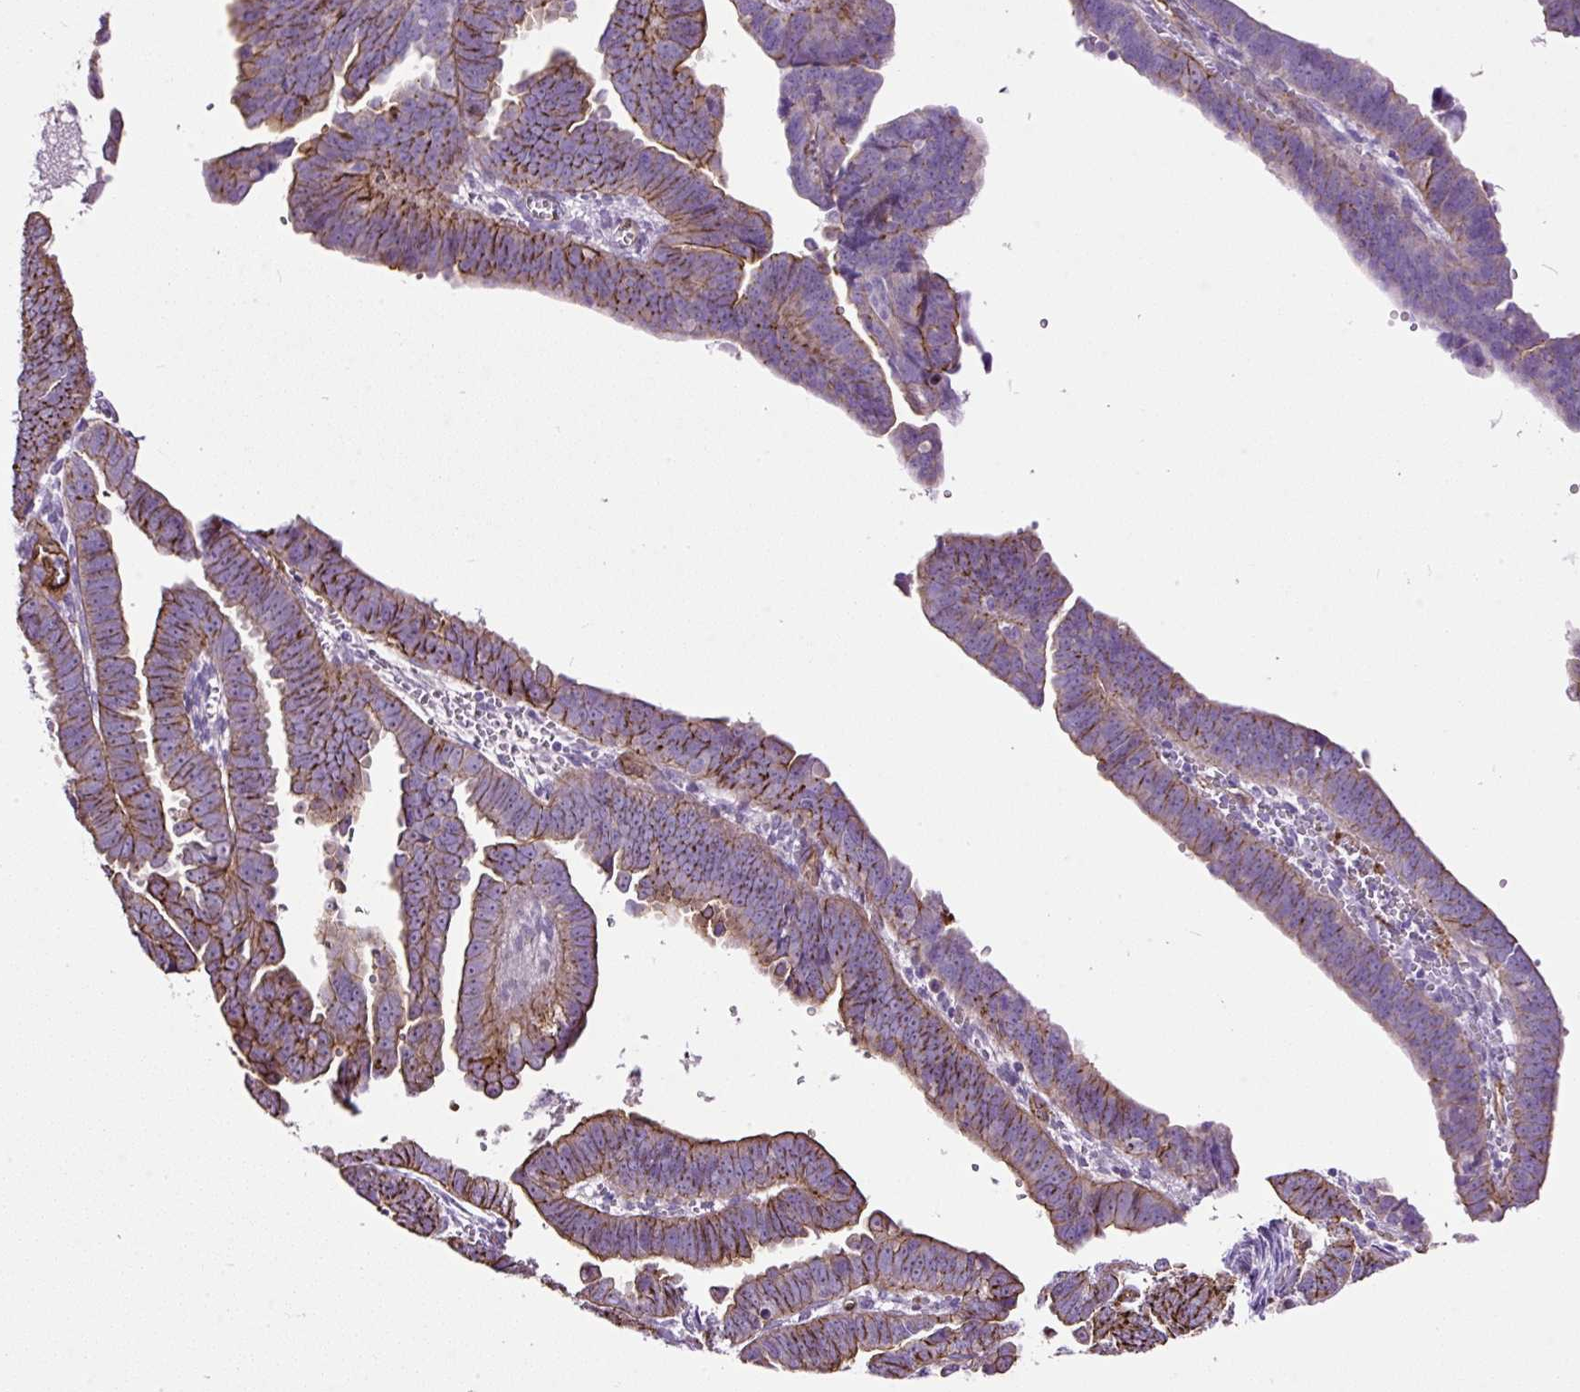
{"staining": {"intensity": "strong", "quantity": "<25%", "location": "cytoplasmic/membranous"}, "tissue": "endometrial cancer", "cell_type": "Tumor cells", "image_type": "cancer", "snomed": [{"axis": "morphology", "description": "Adenocarcinoma, NOS"}, {"axis": "topography", "description": "Endometrium"}], "caption": "Immunohistochemistry (DAB) staining of human adenocarcinoma (endometrial) reveals strong cytoplasmic/membranous protein positivity in about <25% of tumor cells. The staining was performed using DAB (3,3'-diaminobenzidine), with brown indicating positive protein expression. Nuclei are stained blue with hematoxylin.", "gene": "MAGEB16", "patient": {"sex": "female", "age": 75}}